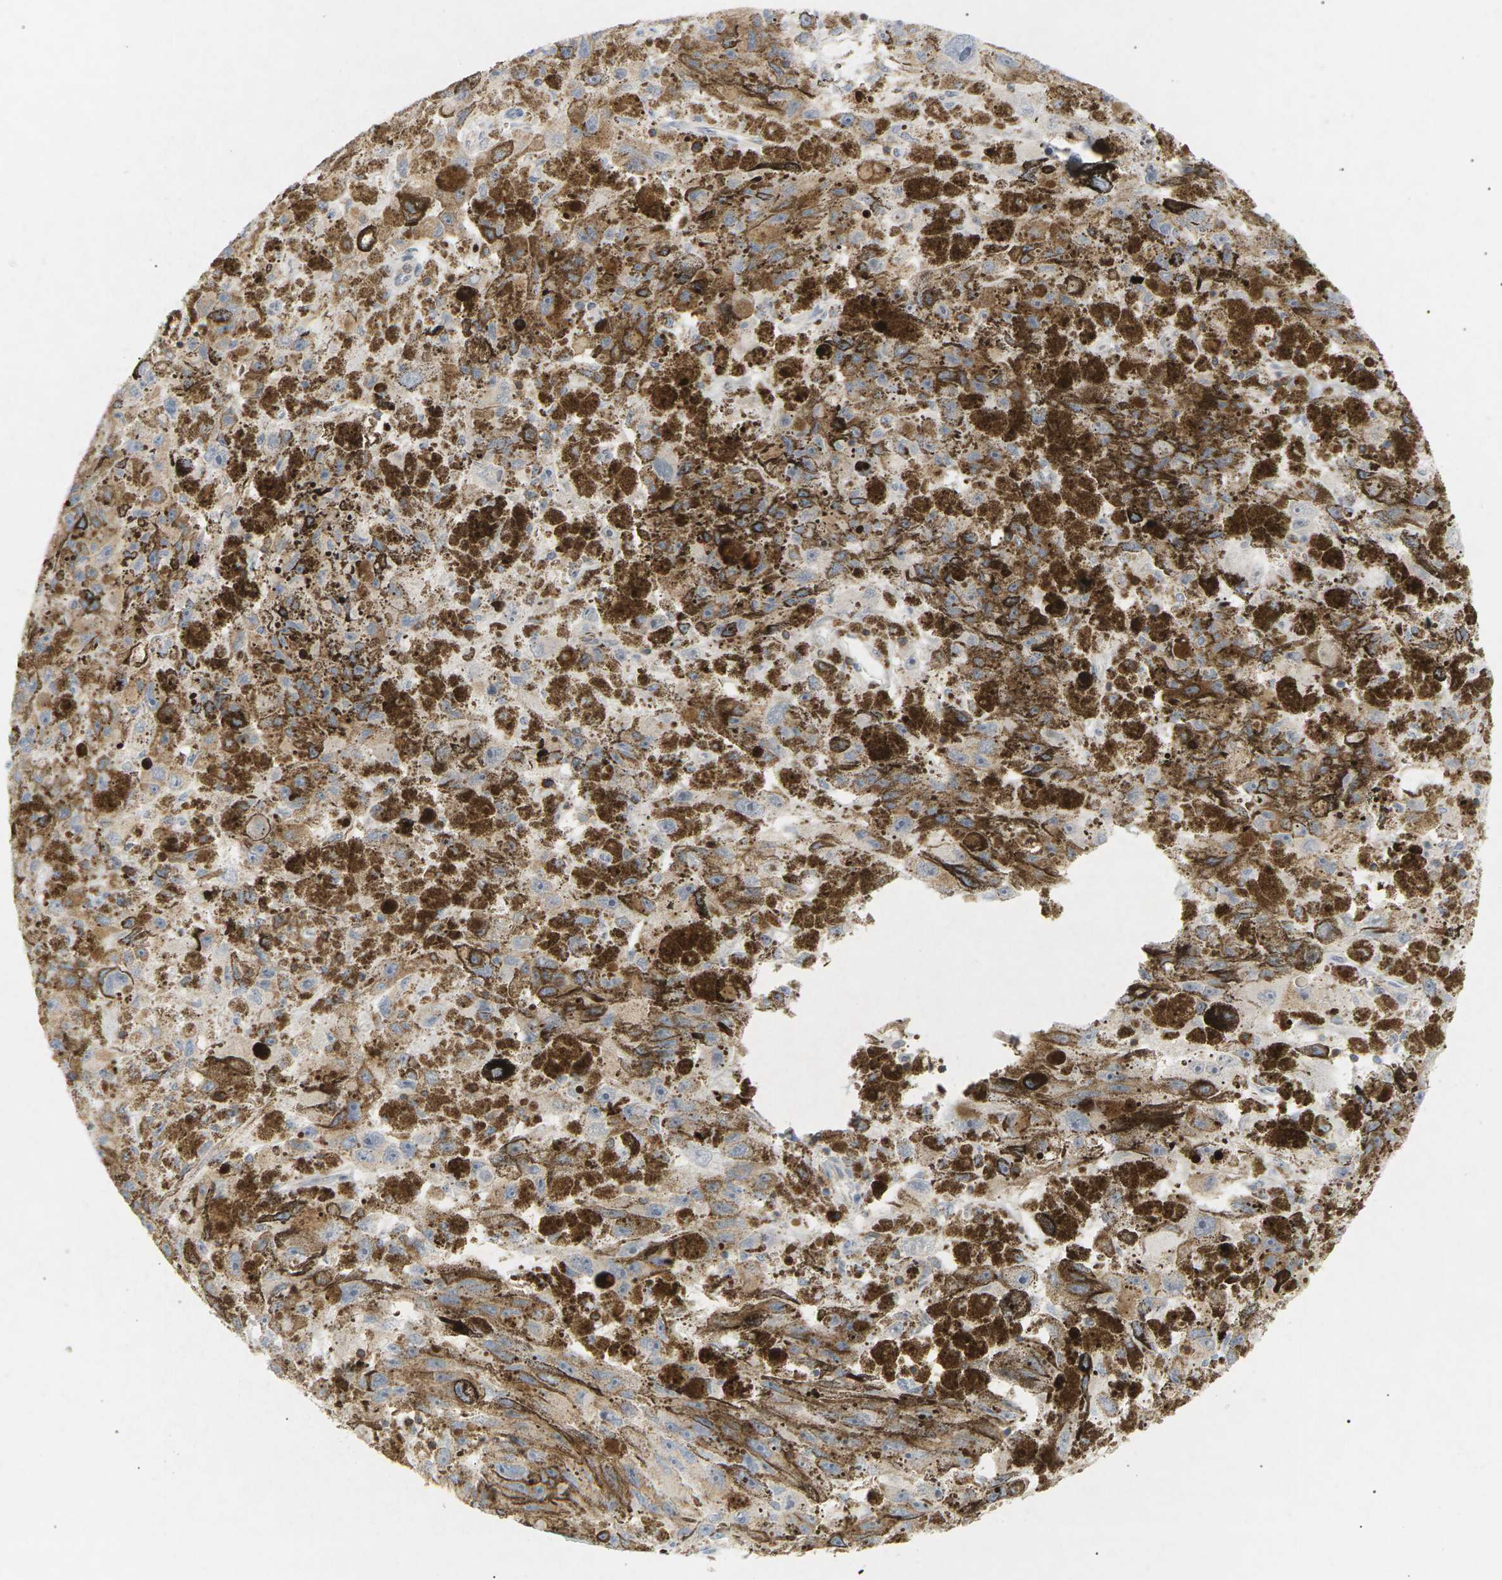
{"staining": {"intensity": "weak", "quantity": "<25%", "location": "cytoplasmic/membranous"}, "tissue": "melanoma", "cell_type": "Tumor cells", "image_type": "cancer", "snomed": [{"axis": "morphology", "description": "Malignant melanoma, NOS"}, {"axis": "topography", "description": "Skin"}], "caption": "This is a image of immunohistochemistry (IHC) staining of malignant melanoma, which shows no staining in tumor cells.", "gene": "LIME1", "patient": {"sex": "female", "age": 104}}